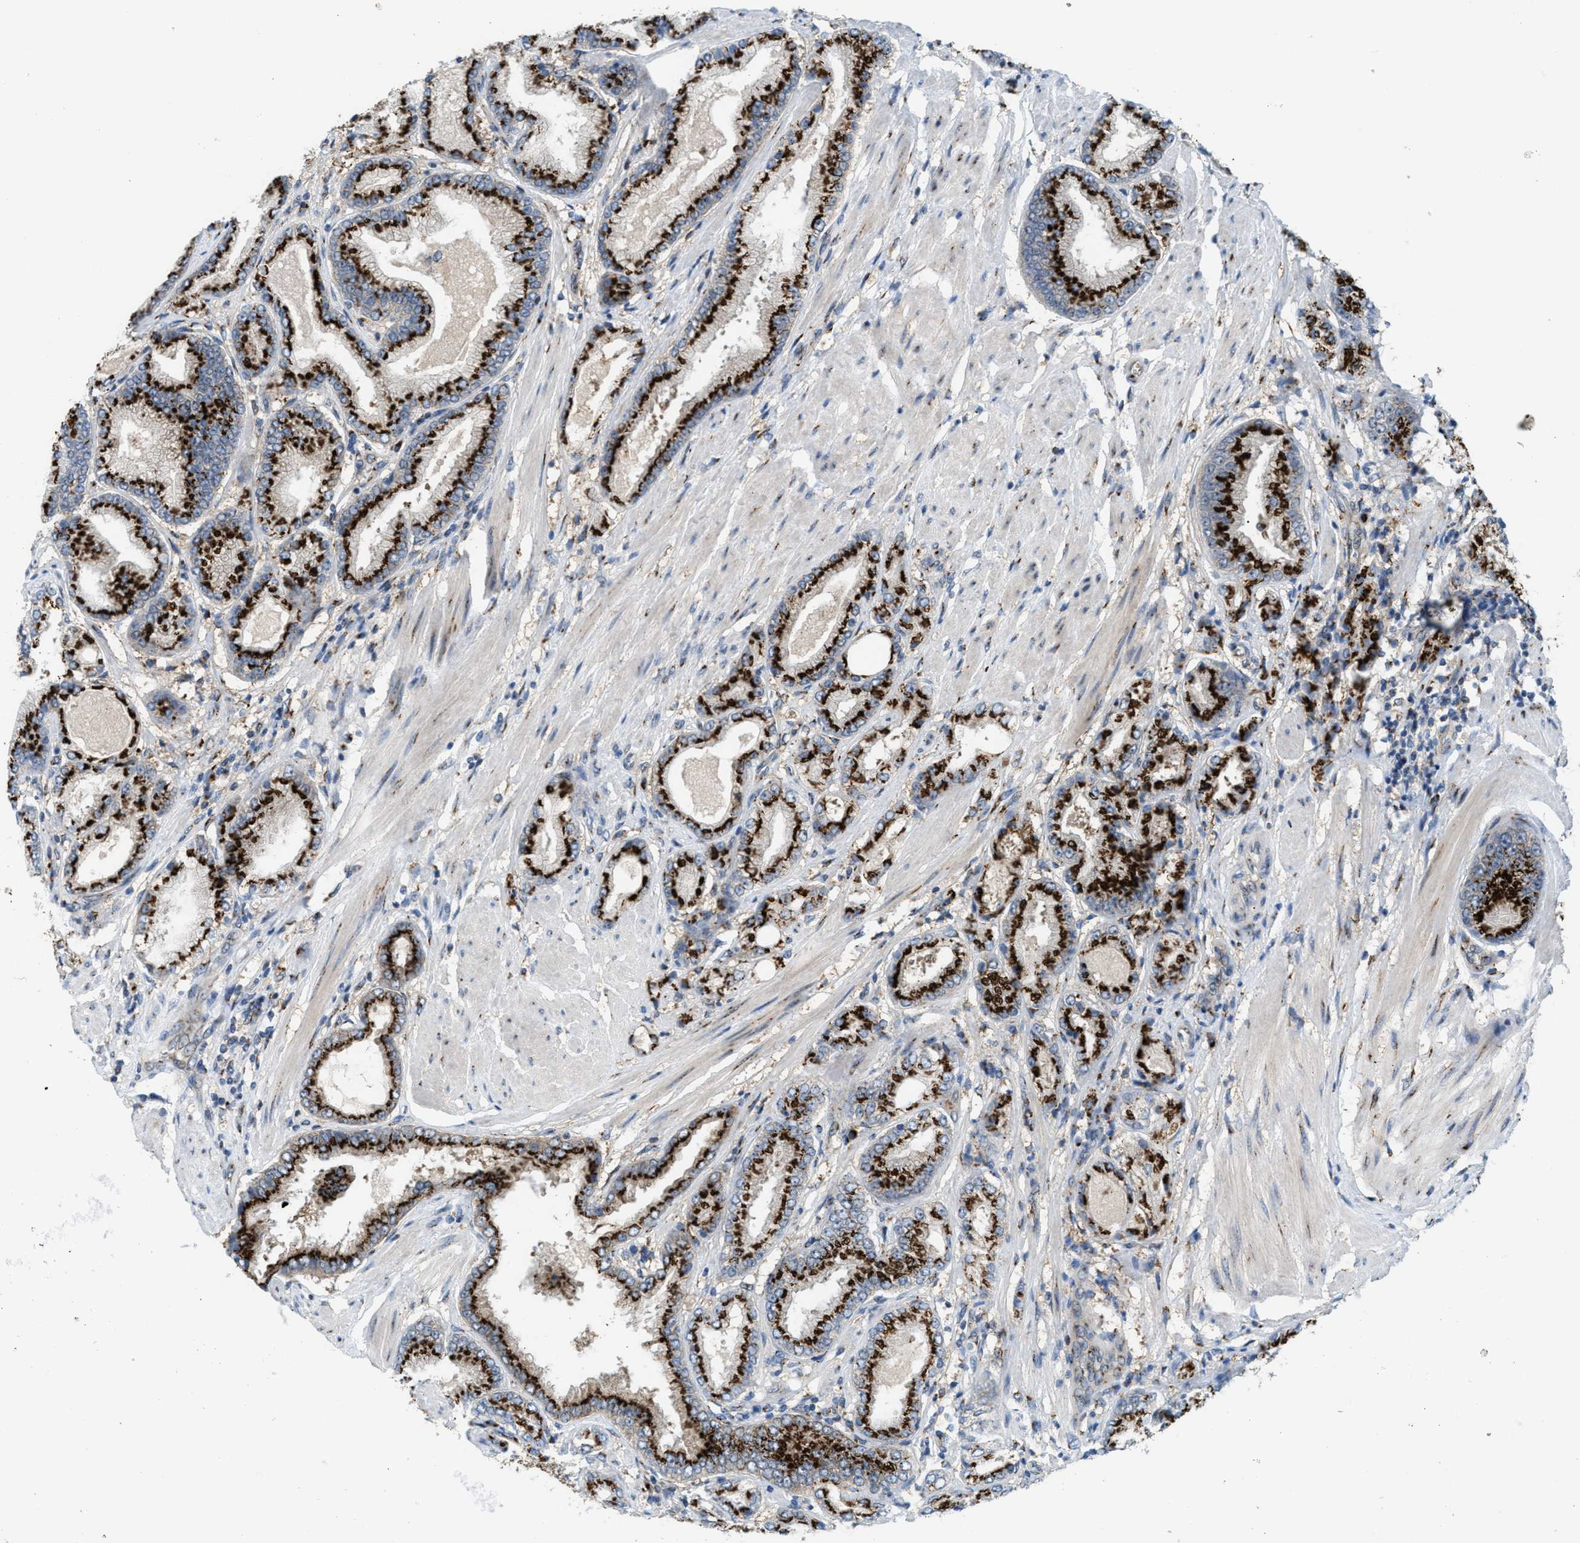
{"staining": {"intensity": "strong", "quantity": ">75%", "location": "cytoplasmic/membranous"}, "tissue": "prostate cancer", "cell_type": "Tumor cells", "image_type": "cancer", "snomed": [{"axis": "morphology", "description": "Adenocarcinoma, High grade"}, {"axis": "topography", "description": "Prostate"}], "caption": "Protein staining shows strong cytoplasmic/membranous staining in about >75% of tumor cells in adenocarcinoma (high-grade) (prostate).", "gene": "SLC38A10", "patient": {"sex": "male", "age": 50}}